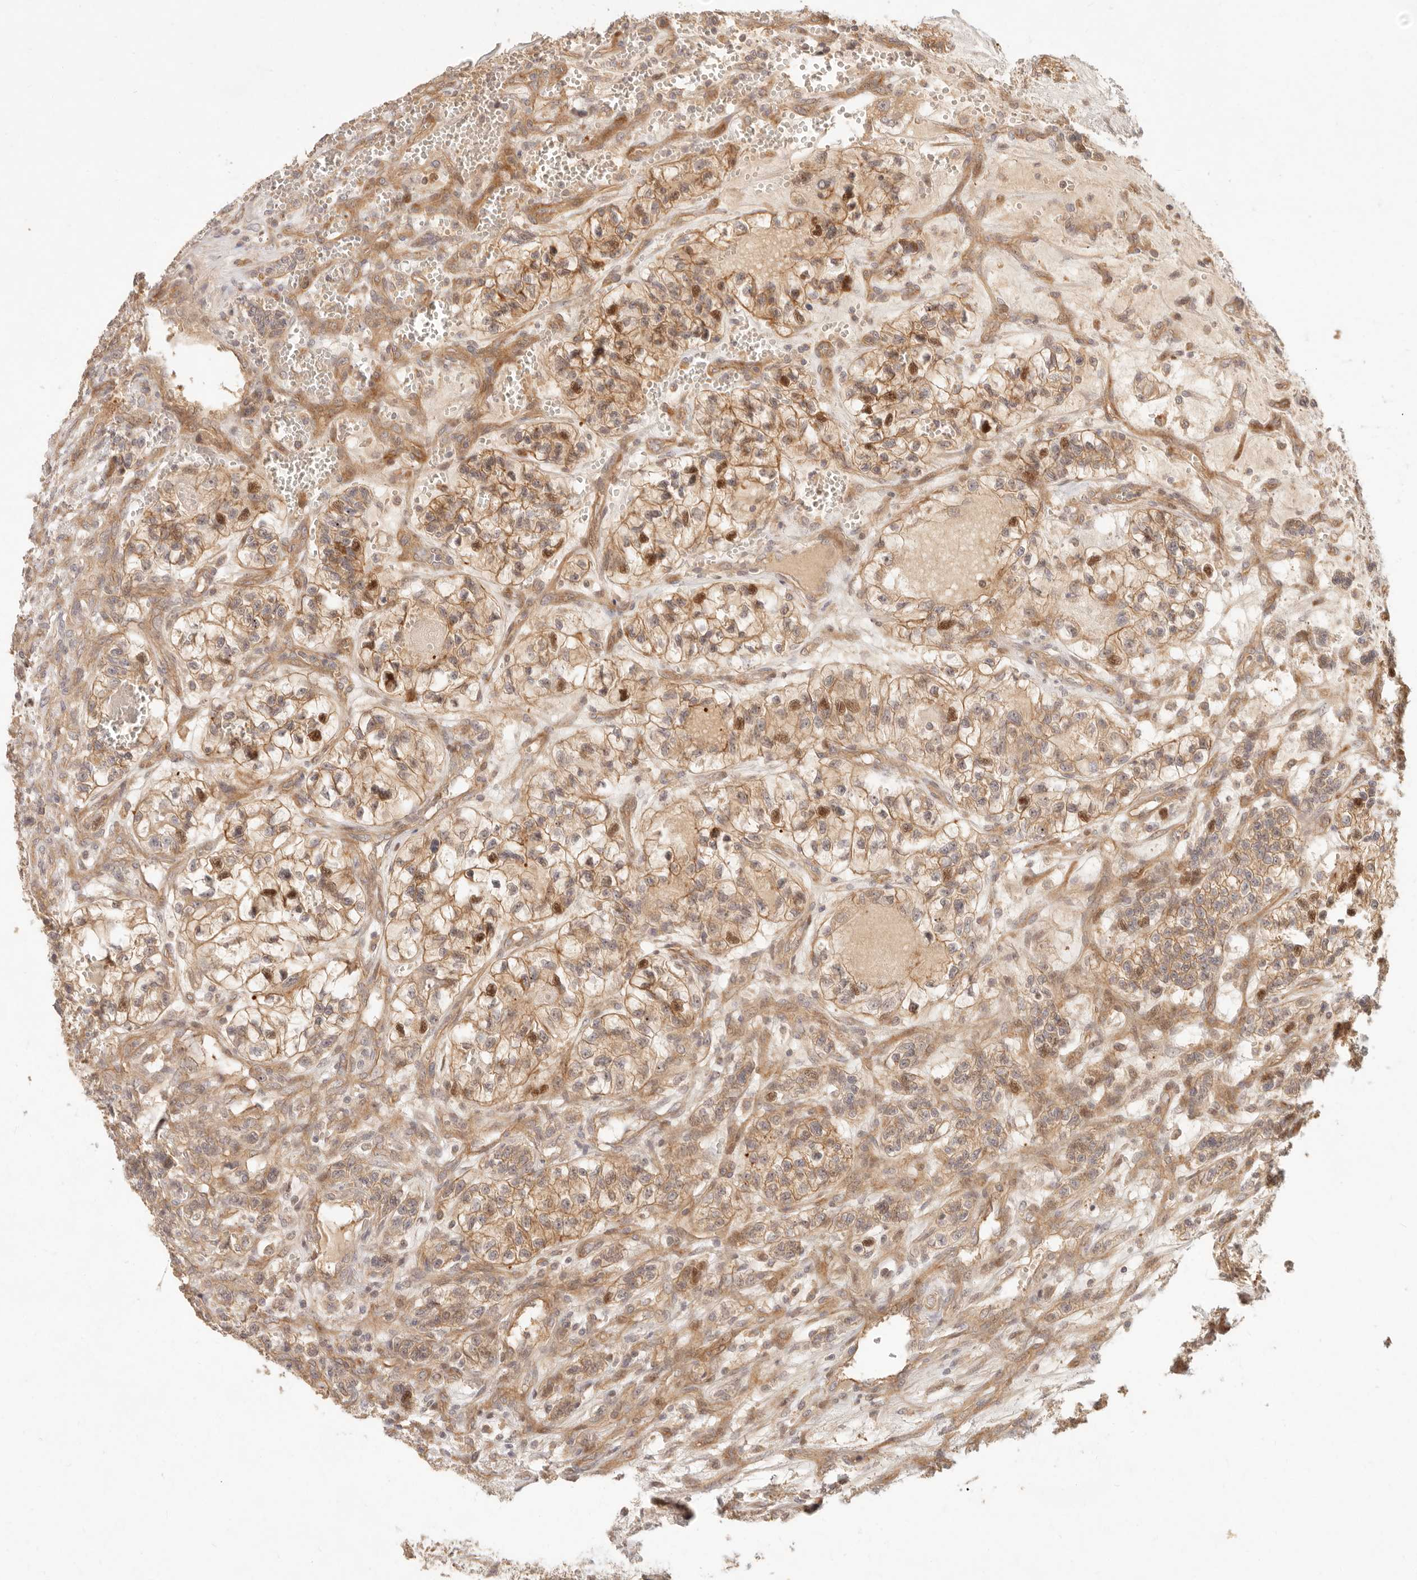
{"staining": {"intensity": "moderate", "quantity": ">75%", "location": "cytoplasmic/membranous,nuclear"}, "tissue": "renal cancer", "cell_type": "Tumor cells", "image_type": "cancer", "snomed": [{"axis": "morphology", "description": "Adenocarcinoma, NOS"}, {"axis": "topography", "description": "Kidney"}], "caption": "This micrograph demonstrates renal adenocarcinoma stained with immunohistochemistry (IHC) to label a protein in brown. The cytoplasmic/membranous and nuclear of tumor cells show moderate positivity for the protein. Nuclei are counter-stained blue.", "gene": "PPP1R3B", "patient": {"sex": "female", "age": 57}}